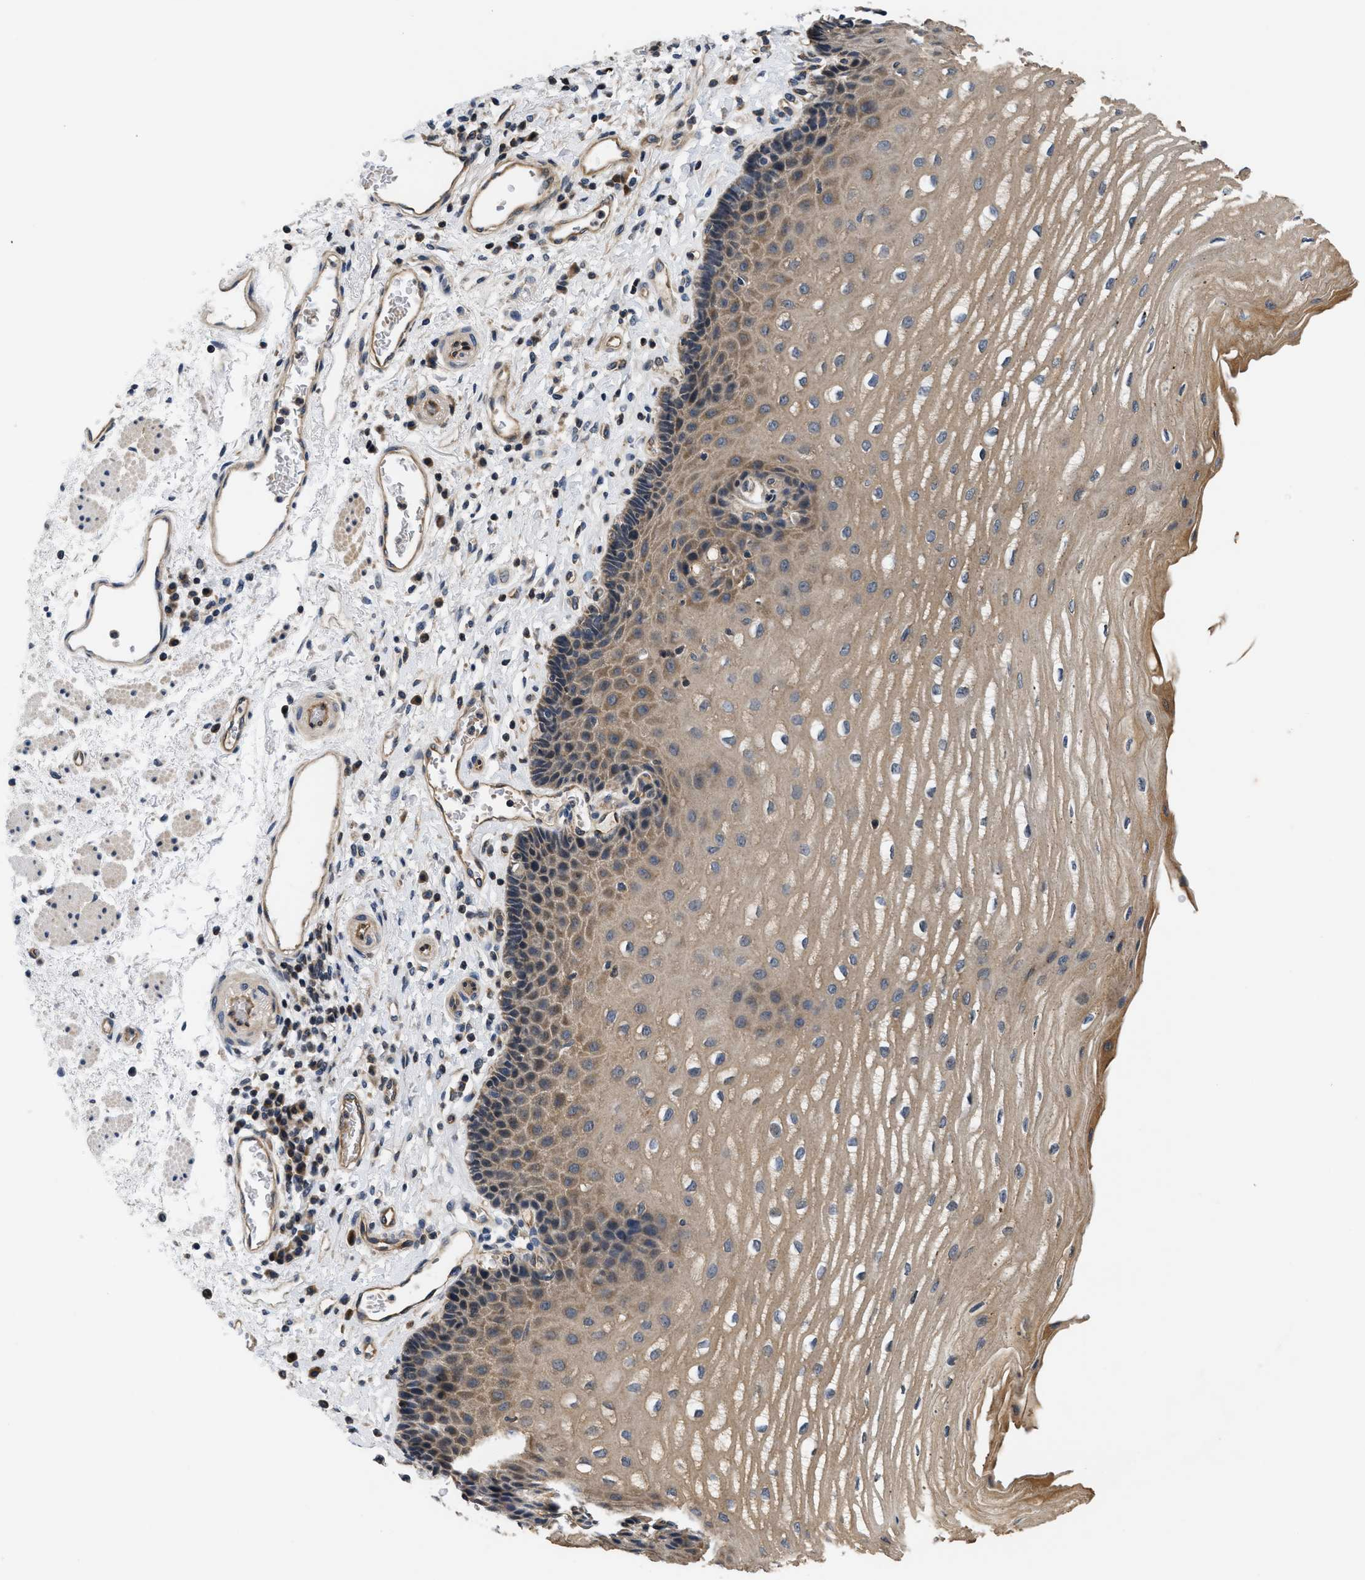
{"staining": {"intensity": "moderate", "quantity": ">75%", "location": "cytoplasmic/membranous"}, "tissue": "esophagus", "cell_type": "Squamous epithelial cells", "image_type": "normal", "snomed": [{"axis": "morphology", "description": "Normal tissue, NOS"}, {"axis": "topography", "description": "Esophagus"}], "caption": "This is a micrograph of immunohistochemistry staining of normal esophagus, which shows moderate expression in the cytoplasmic/membranous of squamous epithelial cells.", "gene": "HMGCR", "patient": {"sex": "male", "age": 54}}